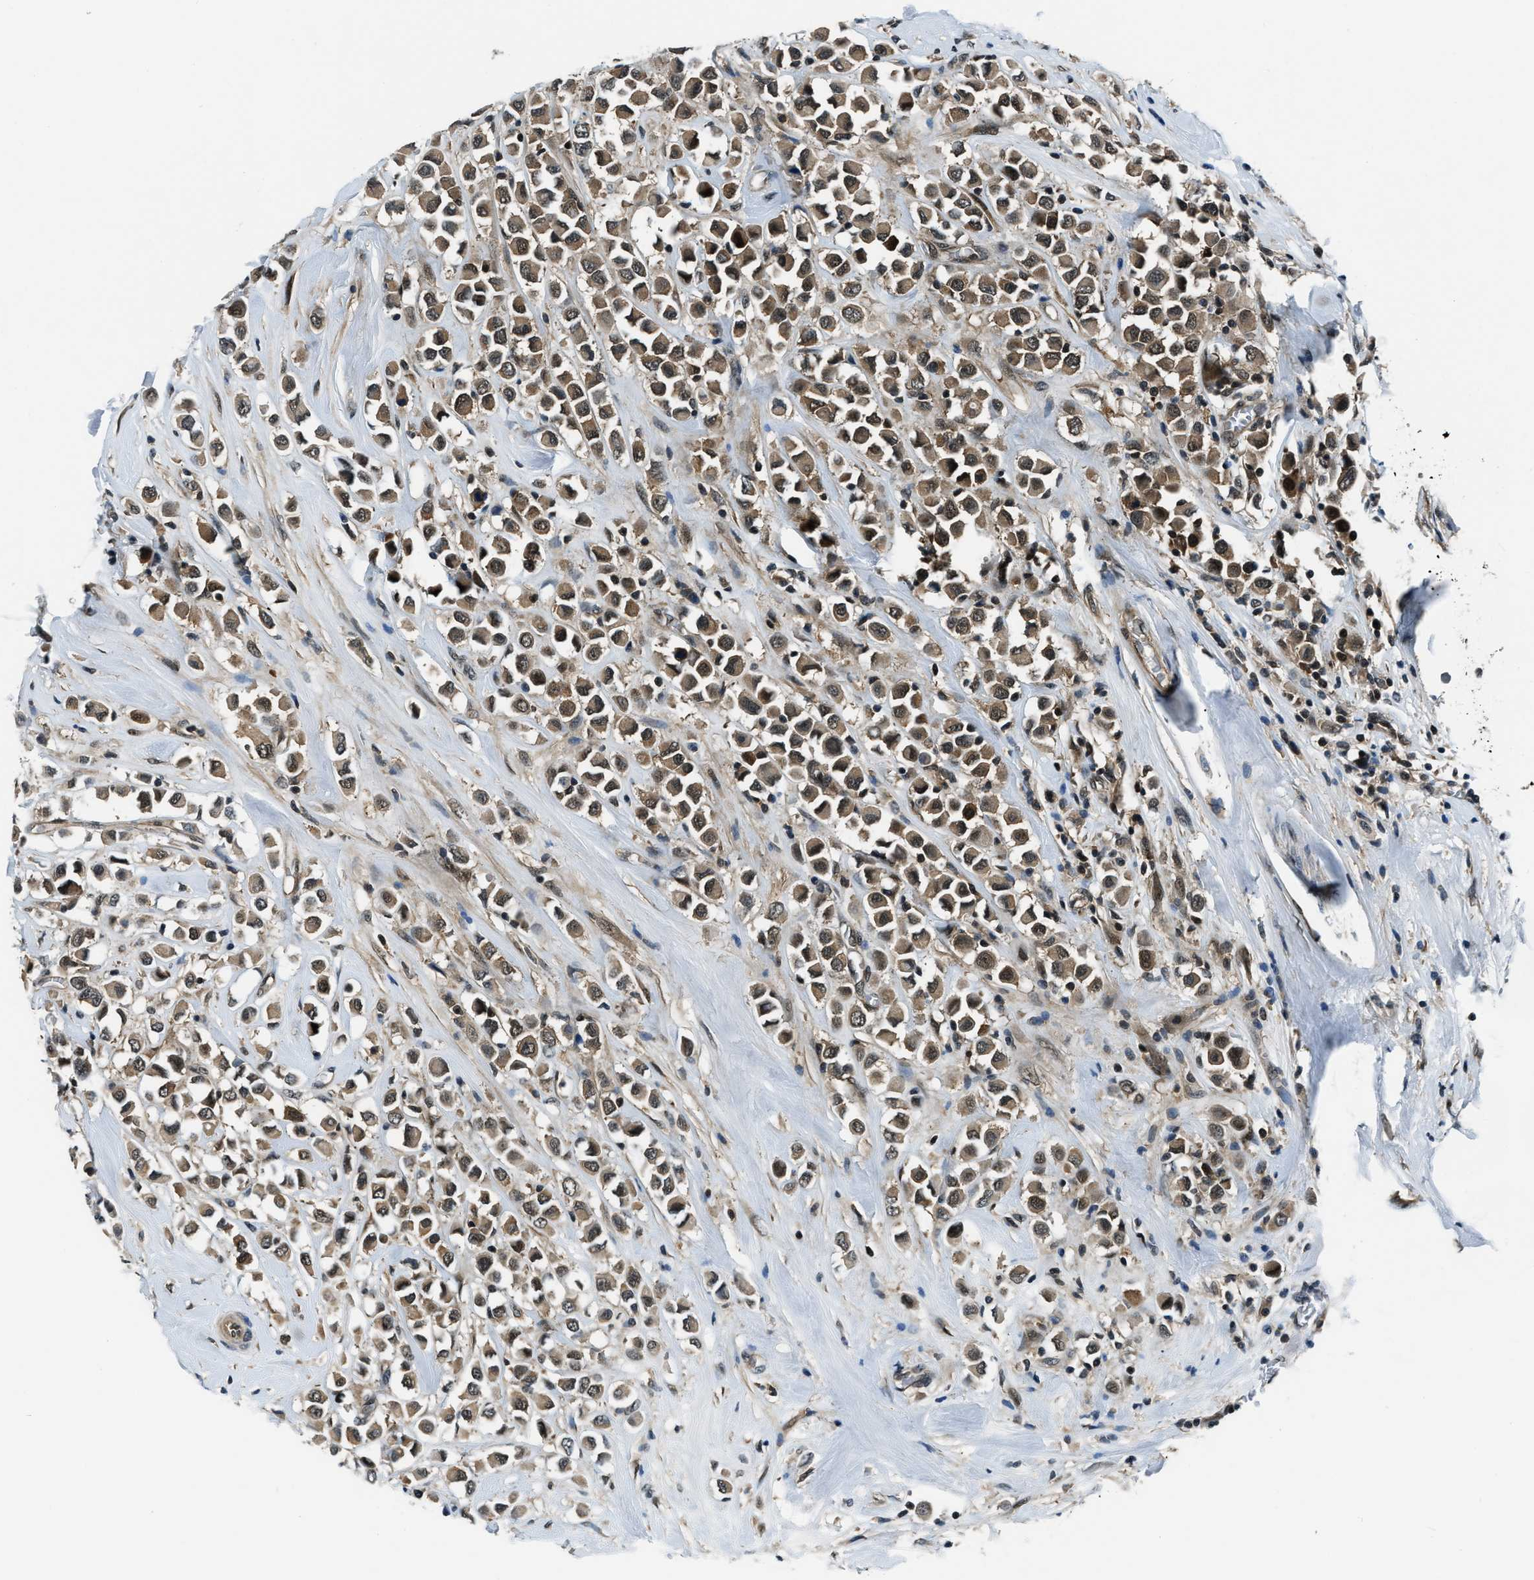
{"staining": {"intensity": "moderate", "quantity": ">75%", "location": "cytoplasmic/membranous,nuclear"}, "tissue": "breast cancer", "cell_type": "Tumor cells", "image_type": "cancer", "snomed": [{"axis": "morphology", "description": "Duct carcinoma"}, {"axis": "topography", "description": "Breast"}], "caption": "A medium amount of moderate cytoplasmic/membranous and nuclear expression is identified in approximately >75% of tumor cells in intraductal carcinoma (breast) tissue.", "gene": "NUDCD3", "patient": {"sex": "female", "age": 61}}